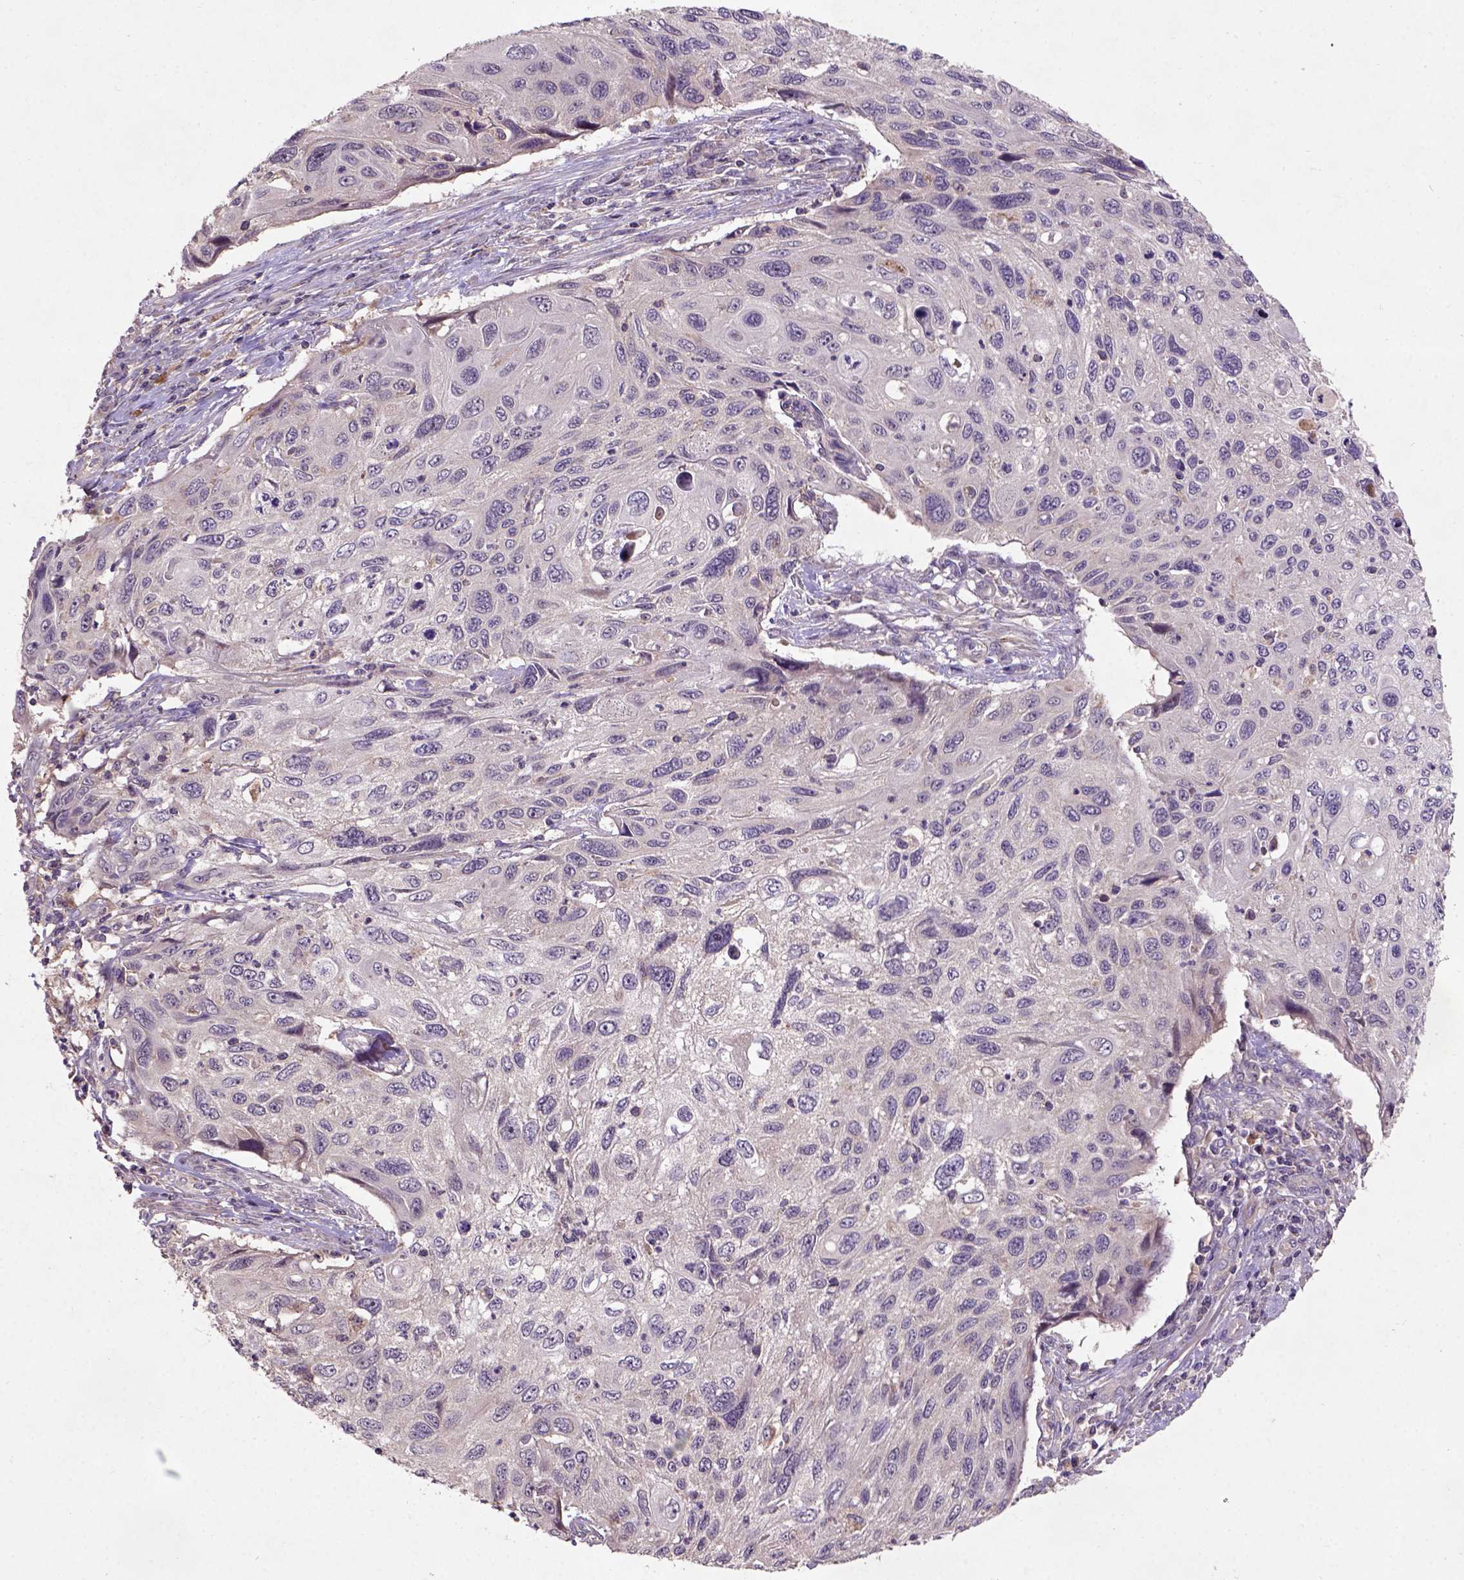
{"staining": {"intensity": "negative", "quantity": "none", "location": "none"}, "tissue": "cervical cancer", "cell_type": "Tumor cells", "image_type": "cancer", "snomed": [{"axis": "morphology", "description": "Squamous cell carcinoma, NOS"}, {"axis": "topography", "description": "Cervix"}], "caption": "Image shows no significant protein positivity in tumor cells of cervical squamous cell carcinoma. (DAB (3,3'-diaminobenzidine) IHC, high magnification).", "gene": "KBTBD8", "patient": {"sex": "female", "age": 70}}